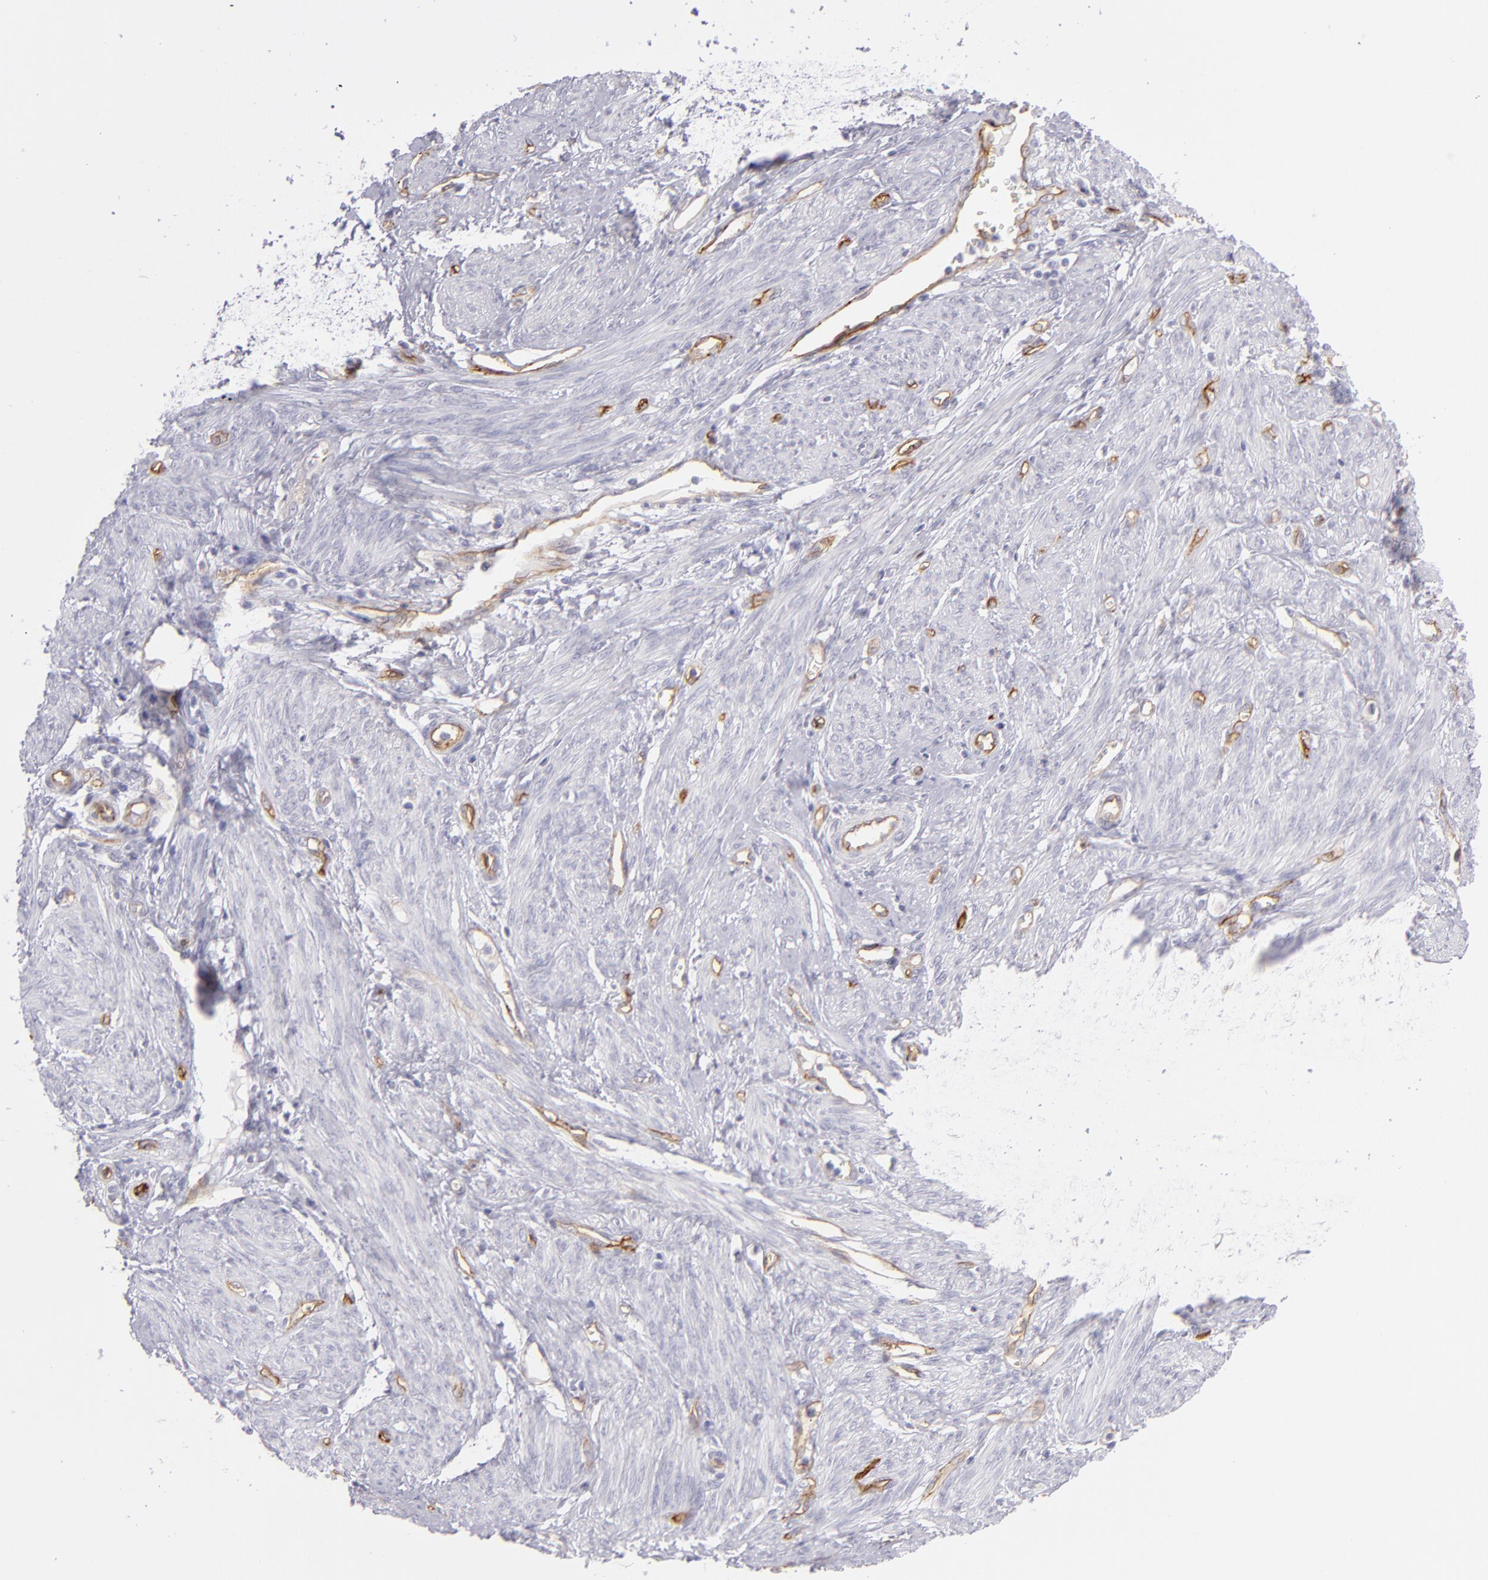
{"staining": {"intensity": "negative", "quantity": "none", "location": "none"}, "tissue": "endometrial cancer", "cell_type": "Tumor cells", "image_type": "cancer", "snomed": [{"axis": "morphology", "description": "Adenocarcinoma, NOS"}, {"axis": "topography", "description": "Endometrium"}], "caption": "DAB (3,3'-diaminobenzidine) immunohistochemical staining of human endometrial cancer demonstrates no significant staining in tumor cells.", "gene": "THBD", "patient": {"sex": "female", "age": 75}}